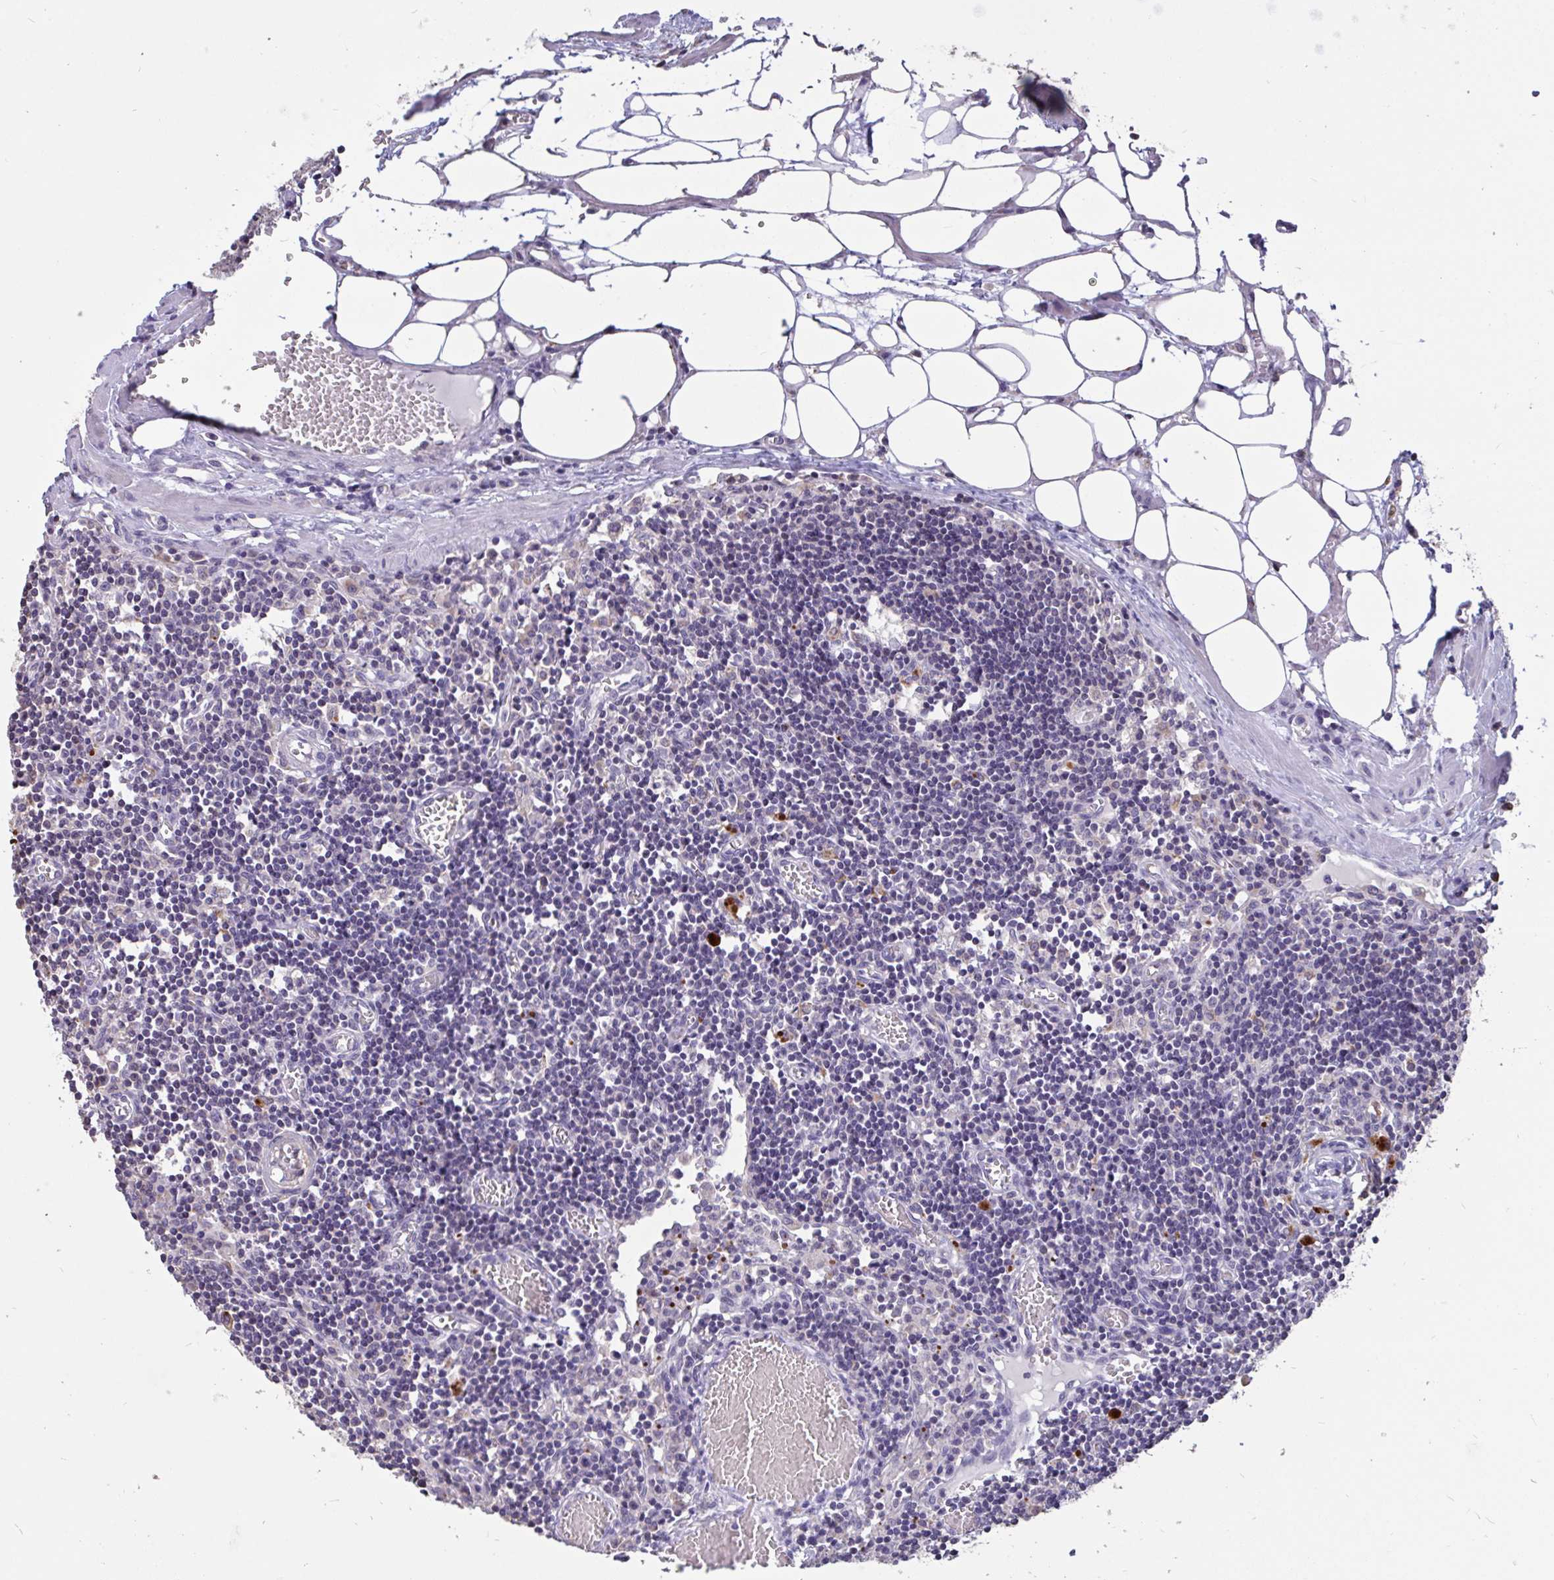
{"staining": {"intensity": "negative", "quantity": "none", "location": "none"}, "tissue": "lymph node", "cell_type": "Germinal center cells", "image_type": "normal", "snomed": [{"axis": "morphology", "description": "Normal tissue, NOS"}, {"axis": "topography", "description": "Lymph node"}], "caption": "An IHC histopathology image of benign lymph node is shown. There is no staining in germinal center cells of lymph node.", "gene": "DDX39A", "patient": {"sex": "male", "age": 66}}